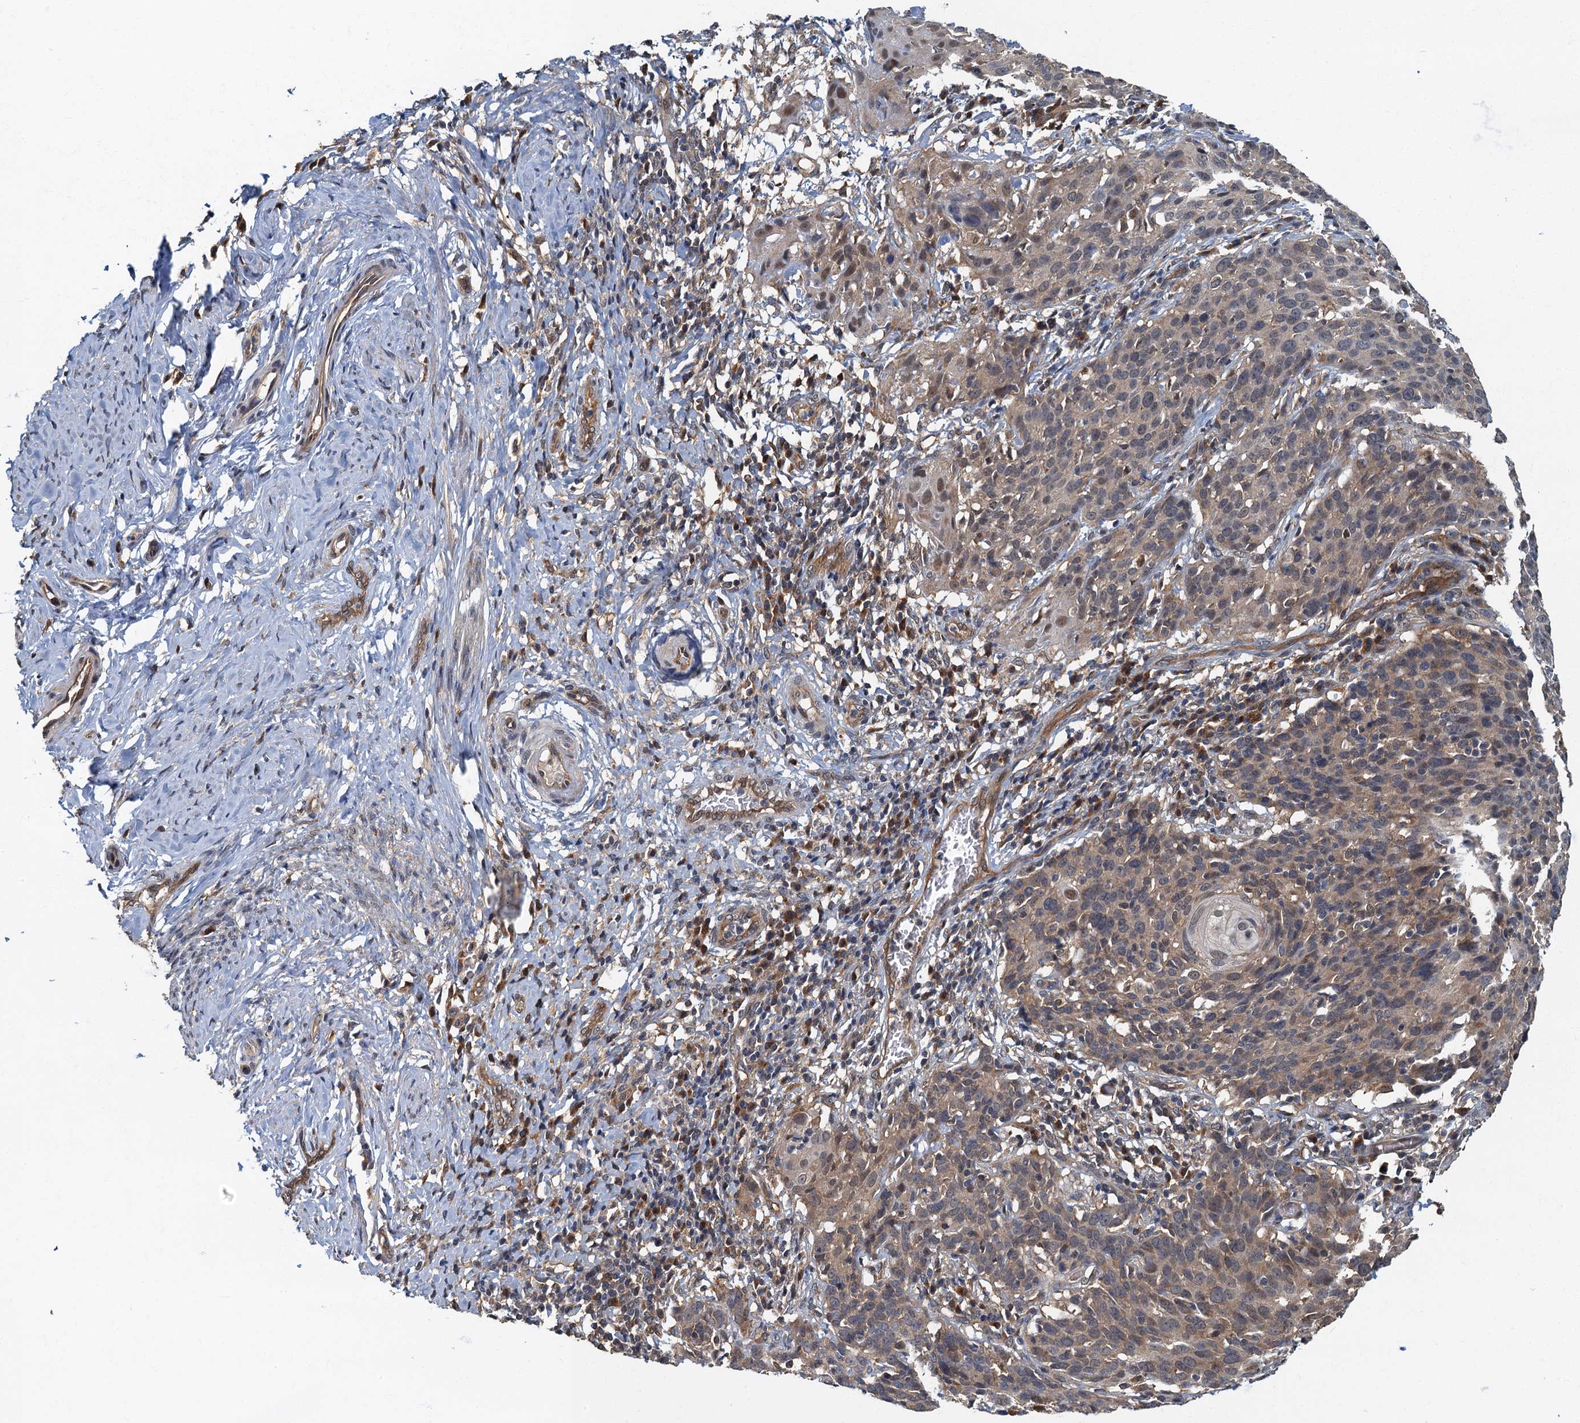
{"staining": {"intensity": "weak", "quantity": "25%-75%", "location": "cytoplasmic/membranous"}, "tissue": "cervical cancer", "cell_type": "Tumor cells", "image_type": "cancer", "snomed": [{"axis": "morphology", "description": "Squamous cell carcinoma, NOS"}, {"axis": "topography", "description": "Cervix"}], "caption": "Cervical squamous cell carcinoma was stained to show a protein in brown. There is low levels of weak cytoplasmic/membranous positivity in approximately 25%-75% of tumor cells.", "gene": "TBCK", "patient": {"sex": "female", "age": 50}}